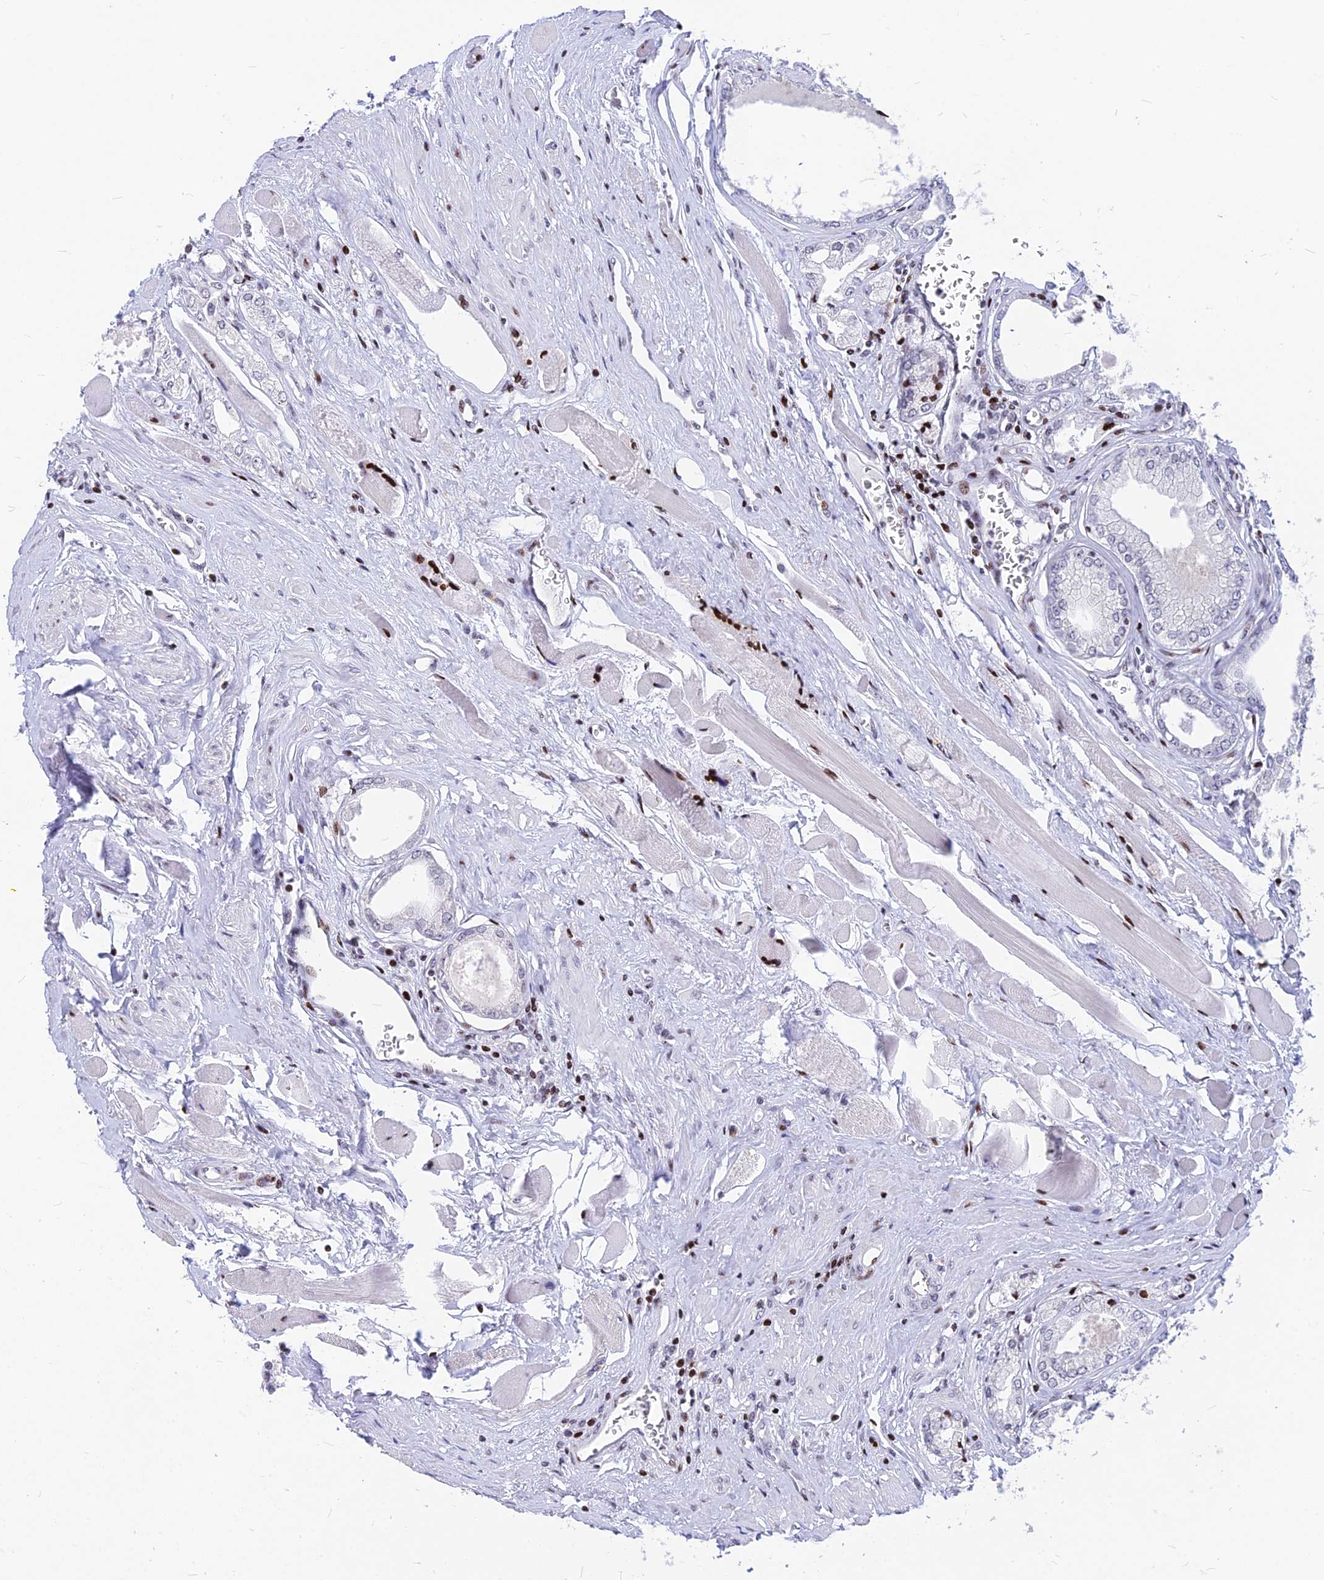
{"staining": {"intensity": "negative", "quantity": "none", "location": "none"}, "tissue": "prostate cancer", "cell_type": "Tumor cells", "image_type": "cancer", "snomed": [{"axis": "morphology", "description": "Adenocarcinoma, Low grade"}, {"axis": "topography", "description": "Prostate"}], "caption": "Prostate cancer (low-grade adenocarcinoma) was stained to show a protein in brown. There is no significant positivity in tumor cells.", "gene": "PRPS1", "patient": {"sex": "male", "age": 60}}